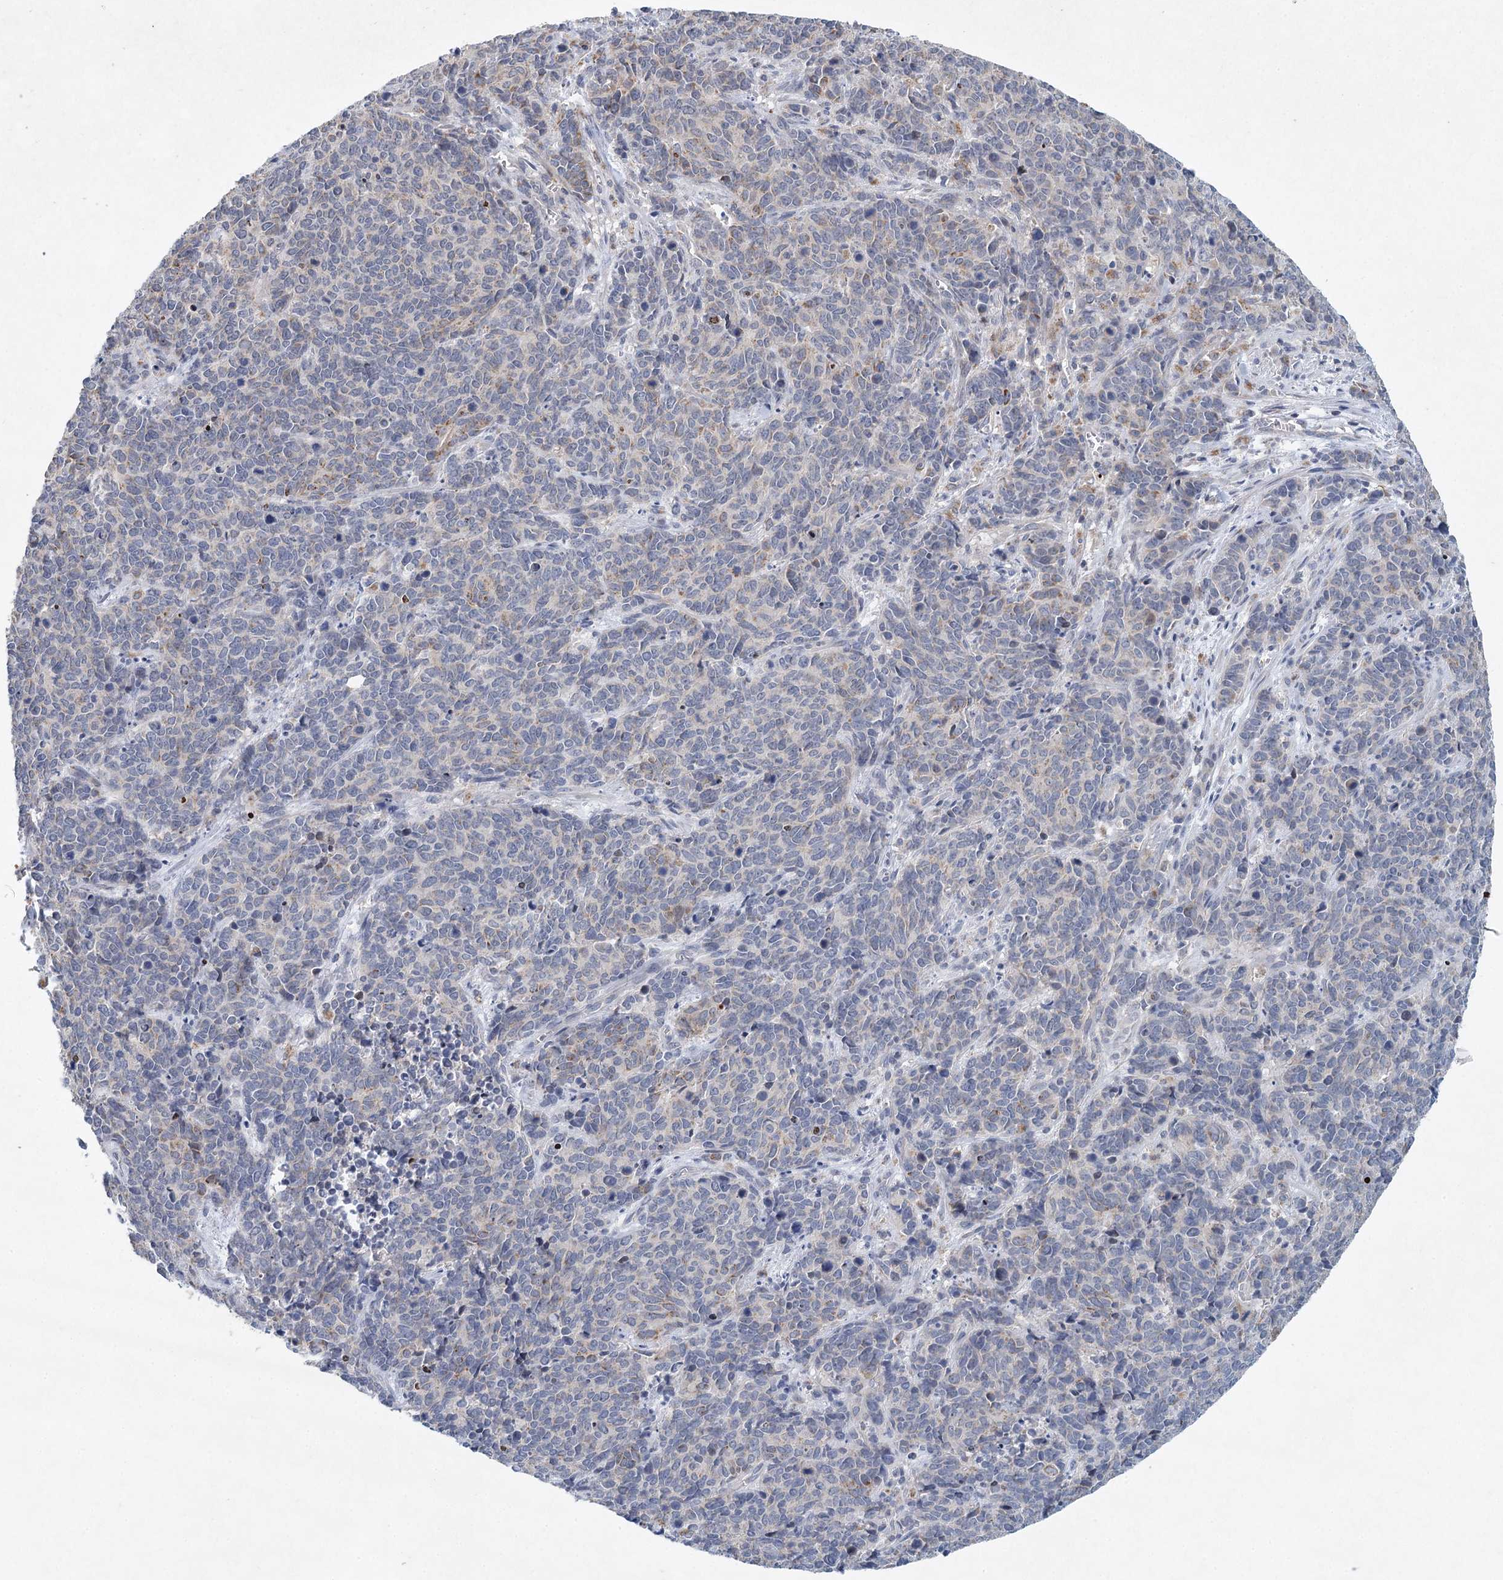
{"staining": {"intensity": "weak", "quantity": "<25%", "location": "cytoplasmic/membranous"}, "tissue": "cervical cancer", "cell_type": "Tumor cells", "image_type": "cancer", "snomed": [{"axis": "morphology", "description": "Squamous cell carcinoma, NOS"}, {"axis": "topography", "description": "Cervix"}], "caption": "IHC micrograph of cervical squamous cell carcinoma stained for a protein (brown), which exhibits no staining in tumor cells.", "gene": "XPO6", "patient": {"sex": "female", "age": 60}}